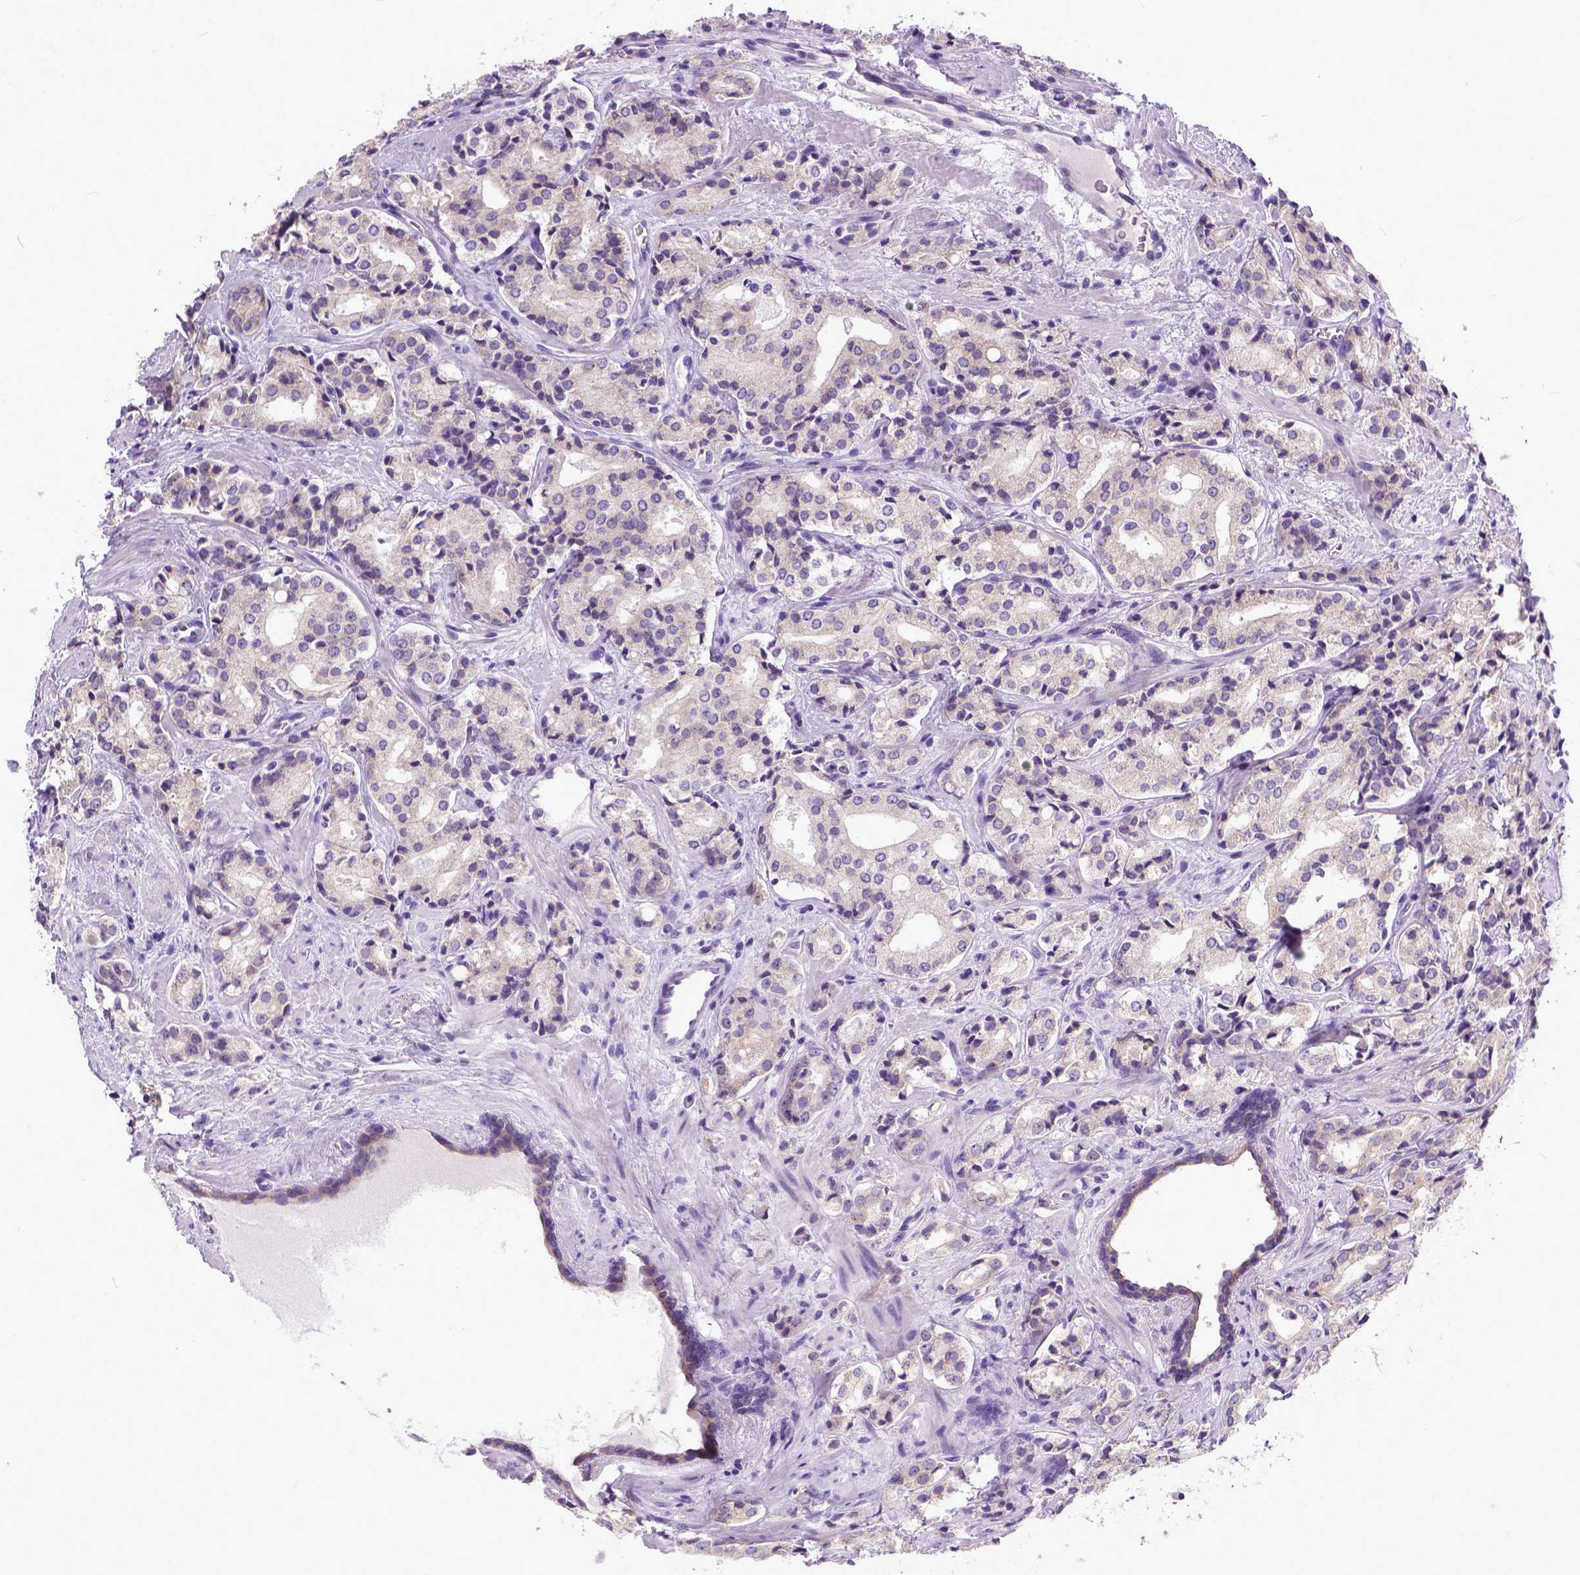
{"staining": {"intensity": "negative", "quantity": "none", "location": "none"}, "tissue": "prostate cancer", "cell_type": "Tumor cells", "image_type": "cancer", "snomed": [{"axis": "morphology", "description": "Adenocarcinoma, Low grade"}, {"axis": "topography", "description": "Prostate"}], "caption": "A histopathology image of adenocarcinoma (low-grade) (prostate) stained for a protein shows no brown staining in tumor cells.", "gene": "PPL", "patient": {"sex": "male", "age": 56}}